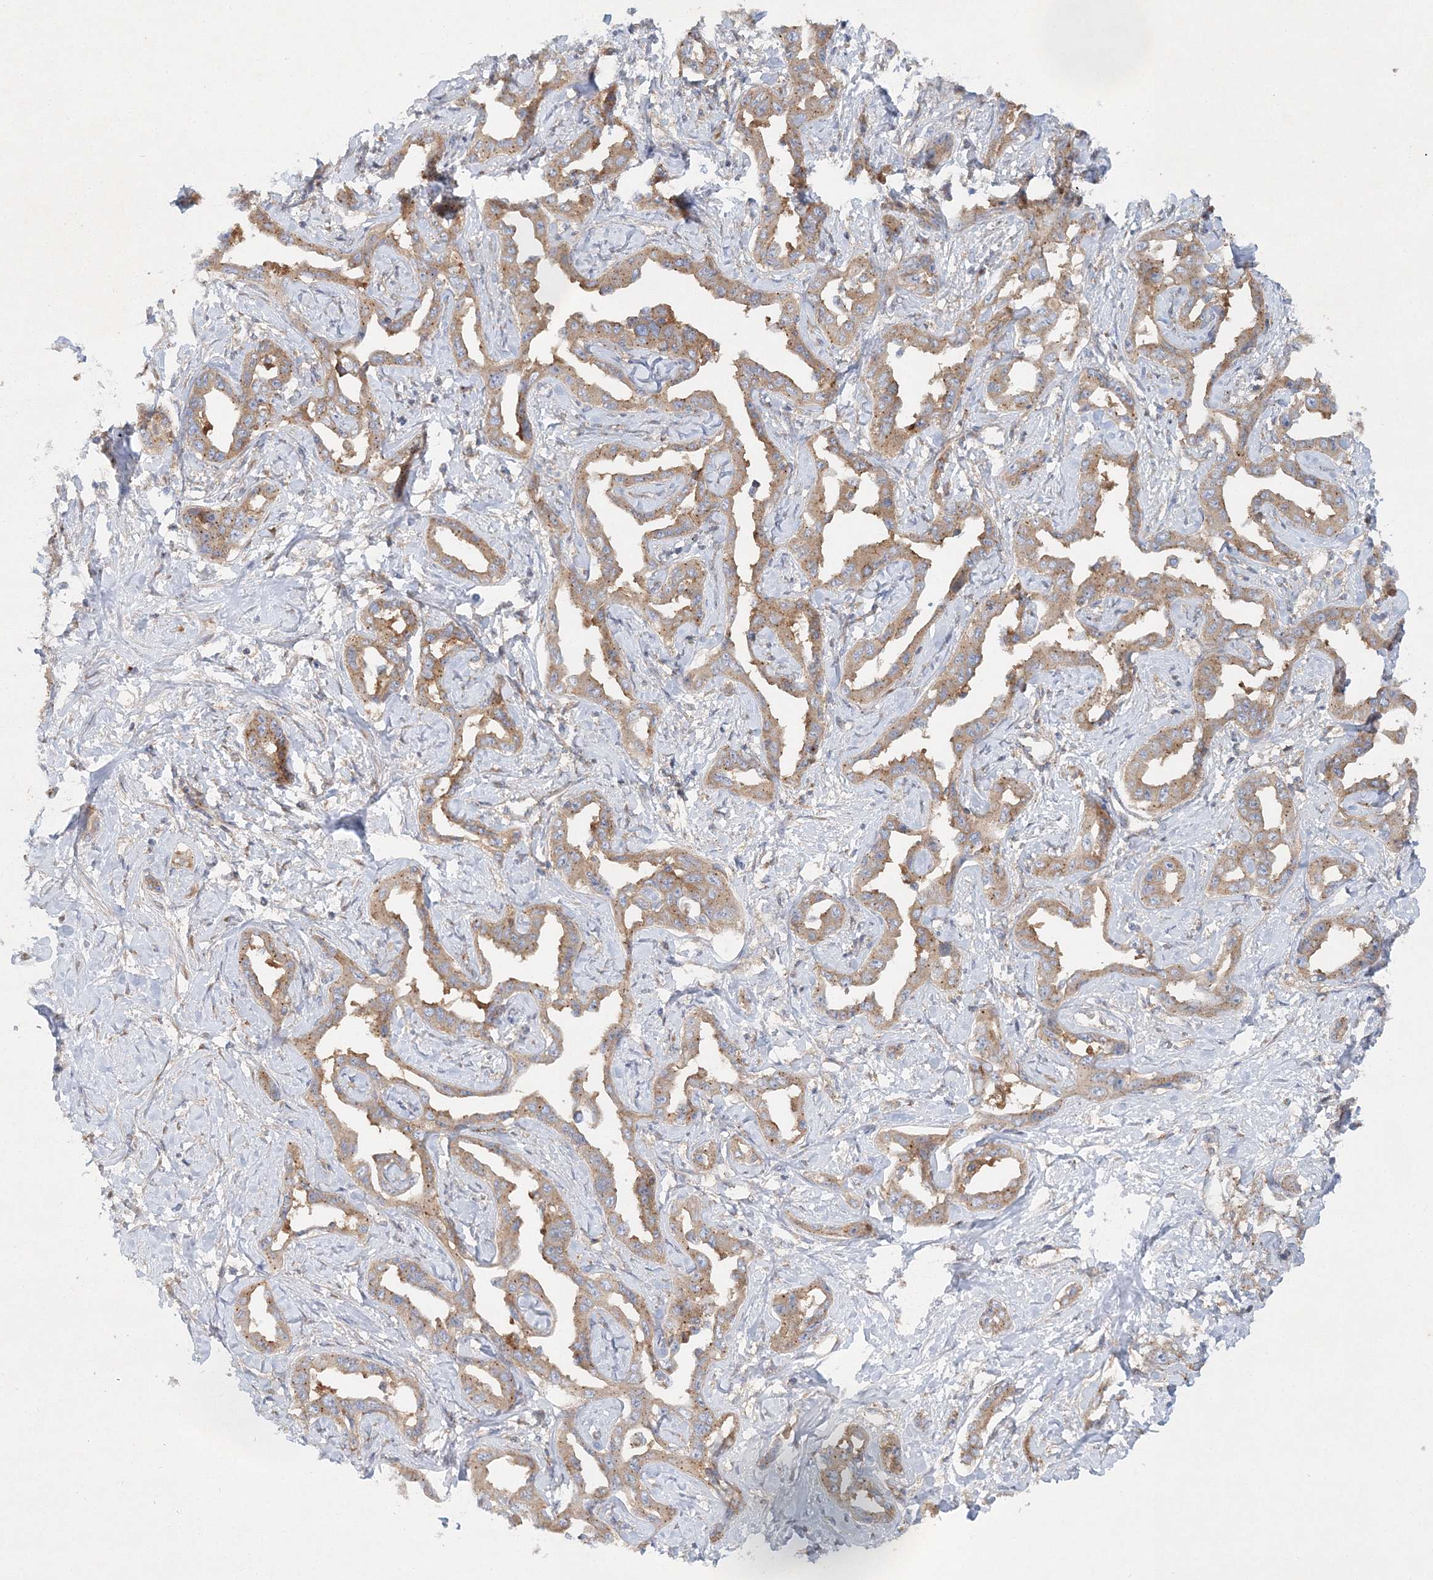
{"staining": {"intensity": "moderate", "quantity": ">75%", "location": "cytoplasmic/membranous"}, "tissue": "liver cancer", "cell_type": "Tumor cells", "image_type": "cancer", "snomed": [{"axis": "morphology", "description": "Cholangiocarcinoma"}, {"axis": "topography", "description": "Liver"}], "caption": "IHC (DAB (3,3'-diaminobenzidine)) staining of liver cancer displays moderate cytoplasmic/membranous protein staining in about >75% of tumor cells. (DAB (3,3'-diaminobenzidine) IHC with brightfield microscopy, high magnification).", "gene": "SEC23IP", "patient": {"sex": "male", "age": 59}}